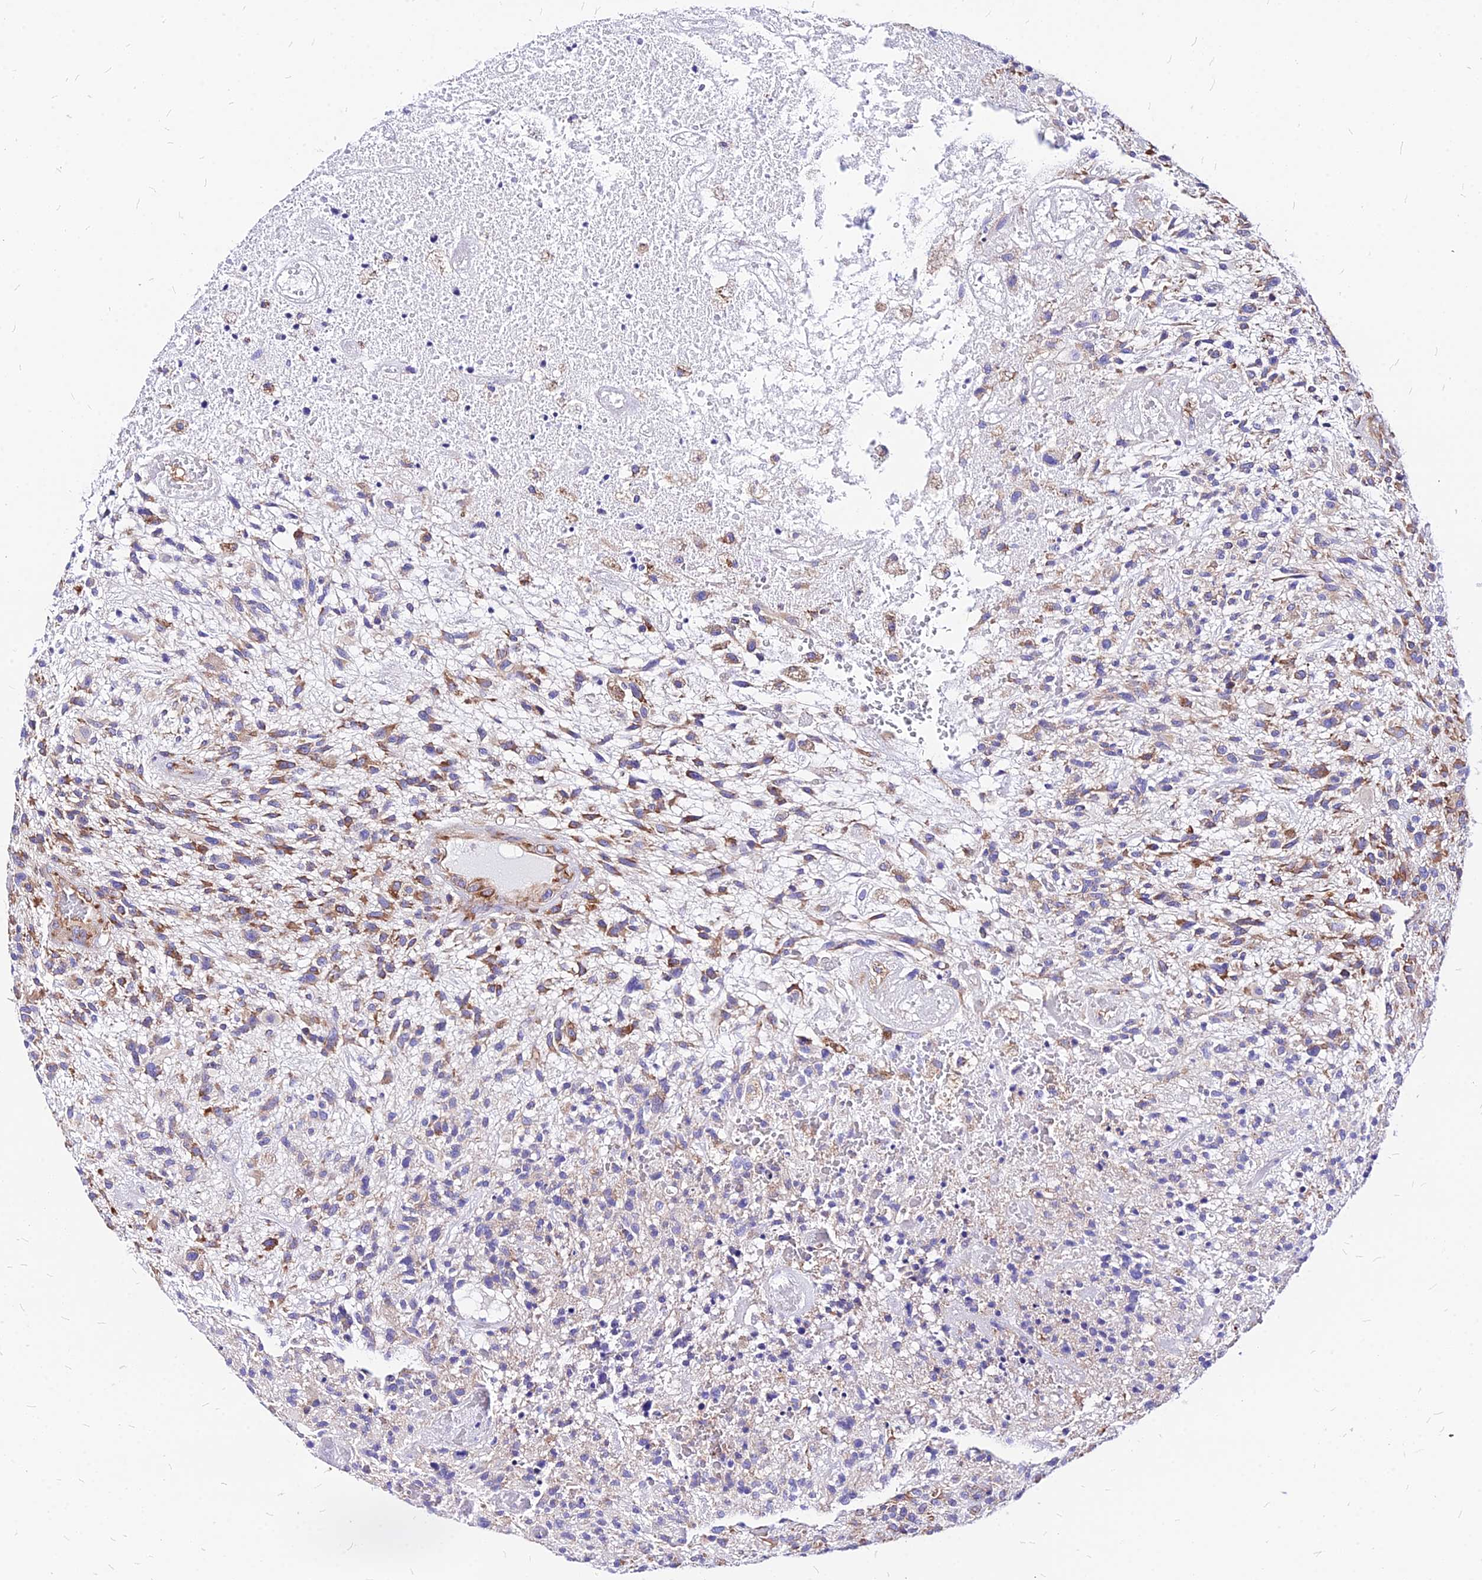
{"staining": {"intensity": "moderate", "quantity": ">75%", "location": "cytoplasmic/membranous"}, "tissue": "glioma", "cell_type": "Tumor cells", "image_type": "cancer", "snomed": [{"axis": "morphology", "description": "Glioma, malignant, High grade"}, {"axis": "topography", "description": "Brain"}], "caption": "Human malignant glioma (high-grade) stained for a protein (brown) shows moderate cytoplasmic/membranous positive positivity in about >75% of tumor cells.", "gene": "RPL19", "patient": {"sex": "male", "age": 47}}